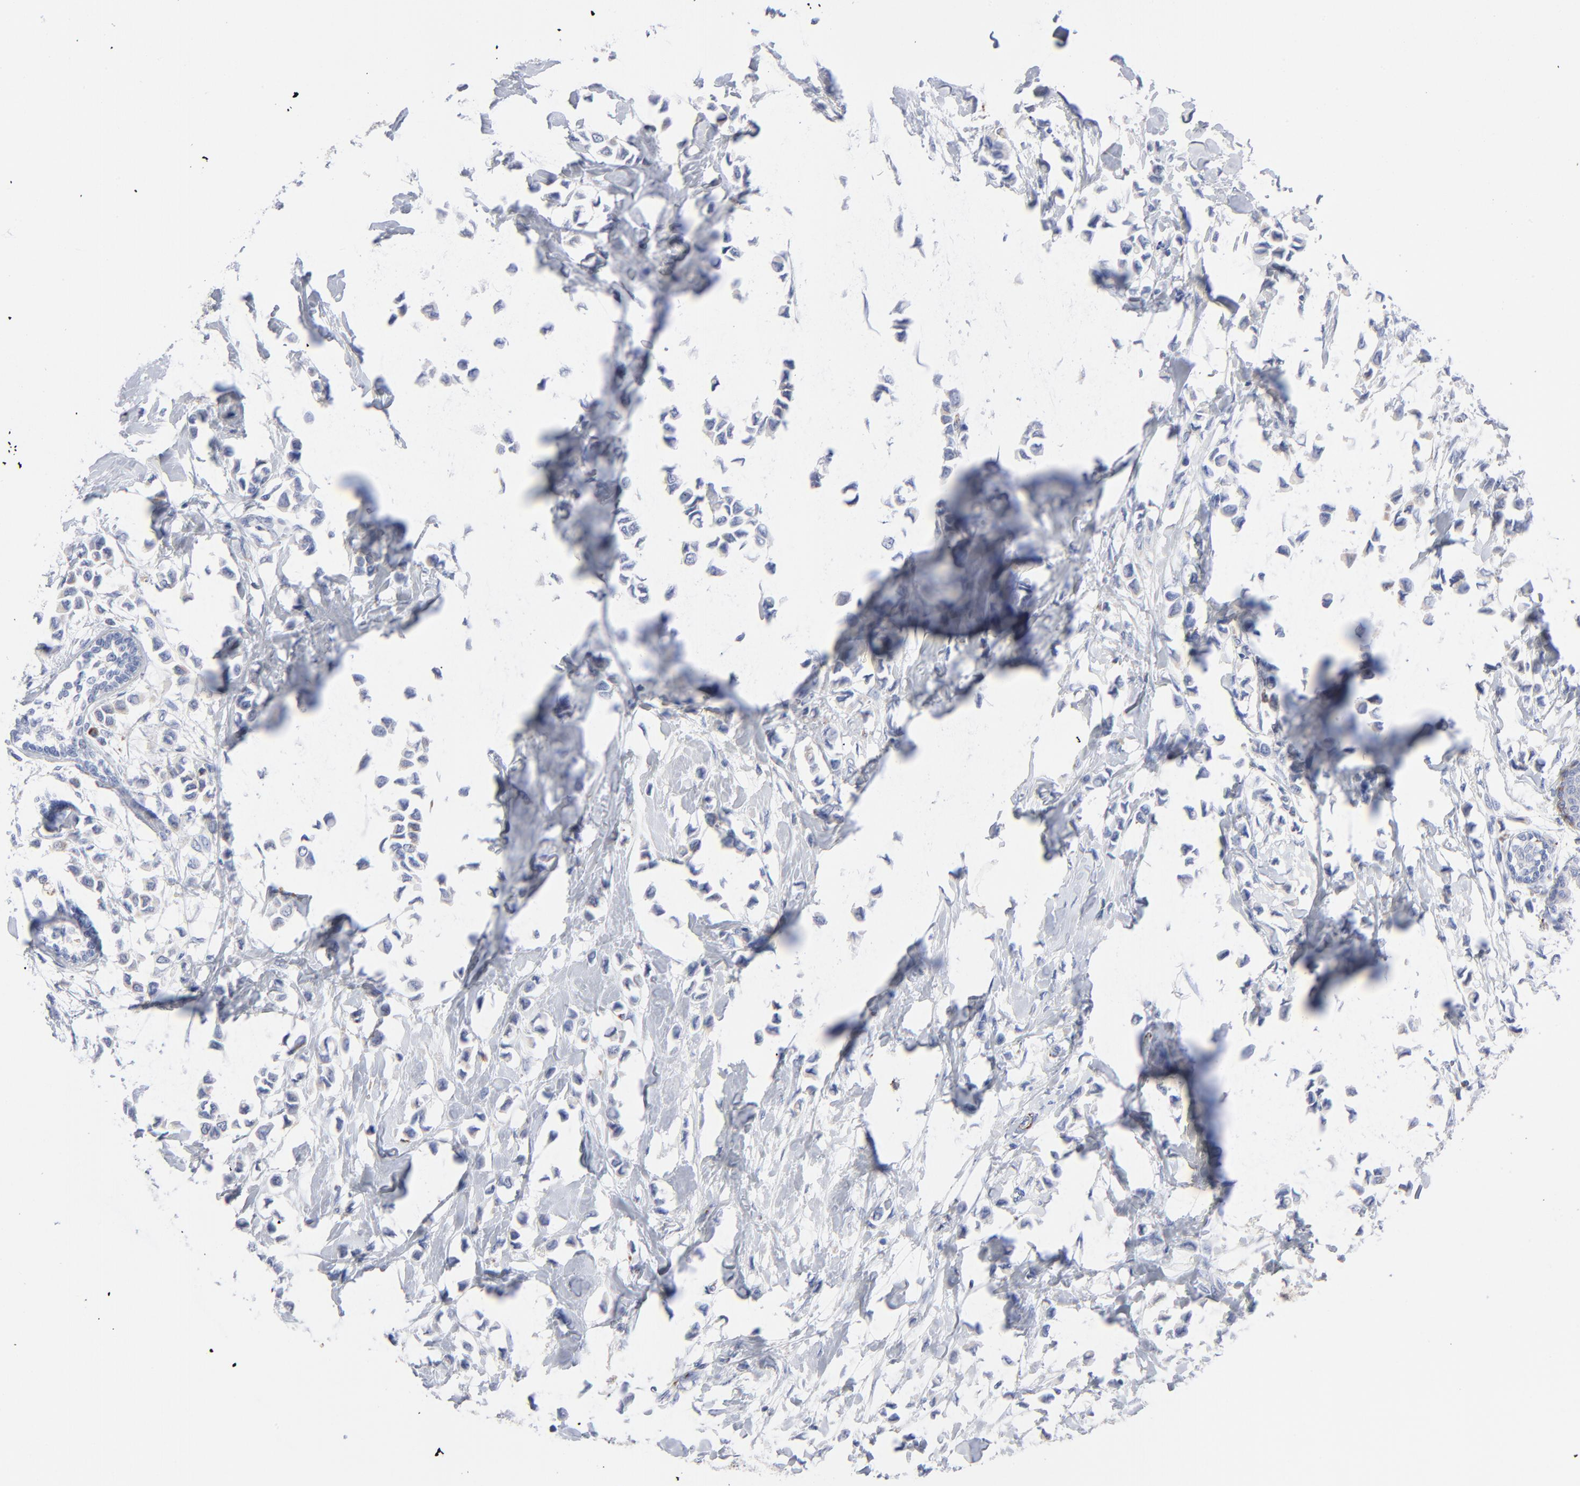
{"staining": {"intensity": "negative", "quantity": "none", "location": "none"}, "tissue": "breast cancer", "cell_type": "Tumor cells", "image_type": "cancer", "snomed": [{"axis": "morphology", "description": "Lobular carcinoma"}, {"axis": "topography", "description": "Breast"}], "caption": "High power microscopy histopathology image of an immunohistochemistry image of breast cancer, revealing no significant expression in tumor cells.", "gene": "CHCHD10", "patient": {"sex": "female", "age": 51}}